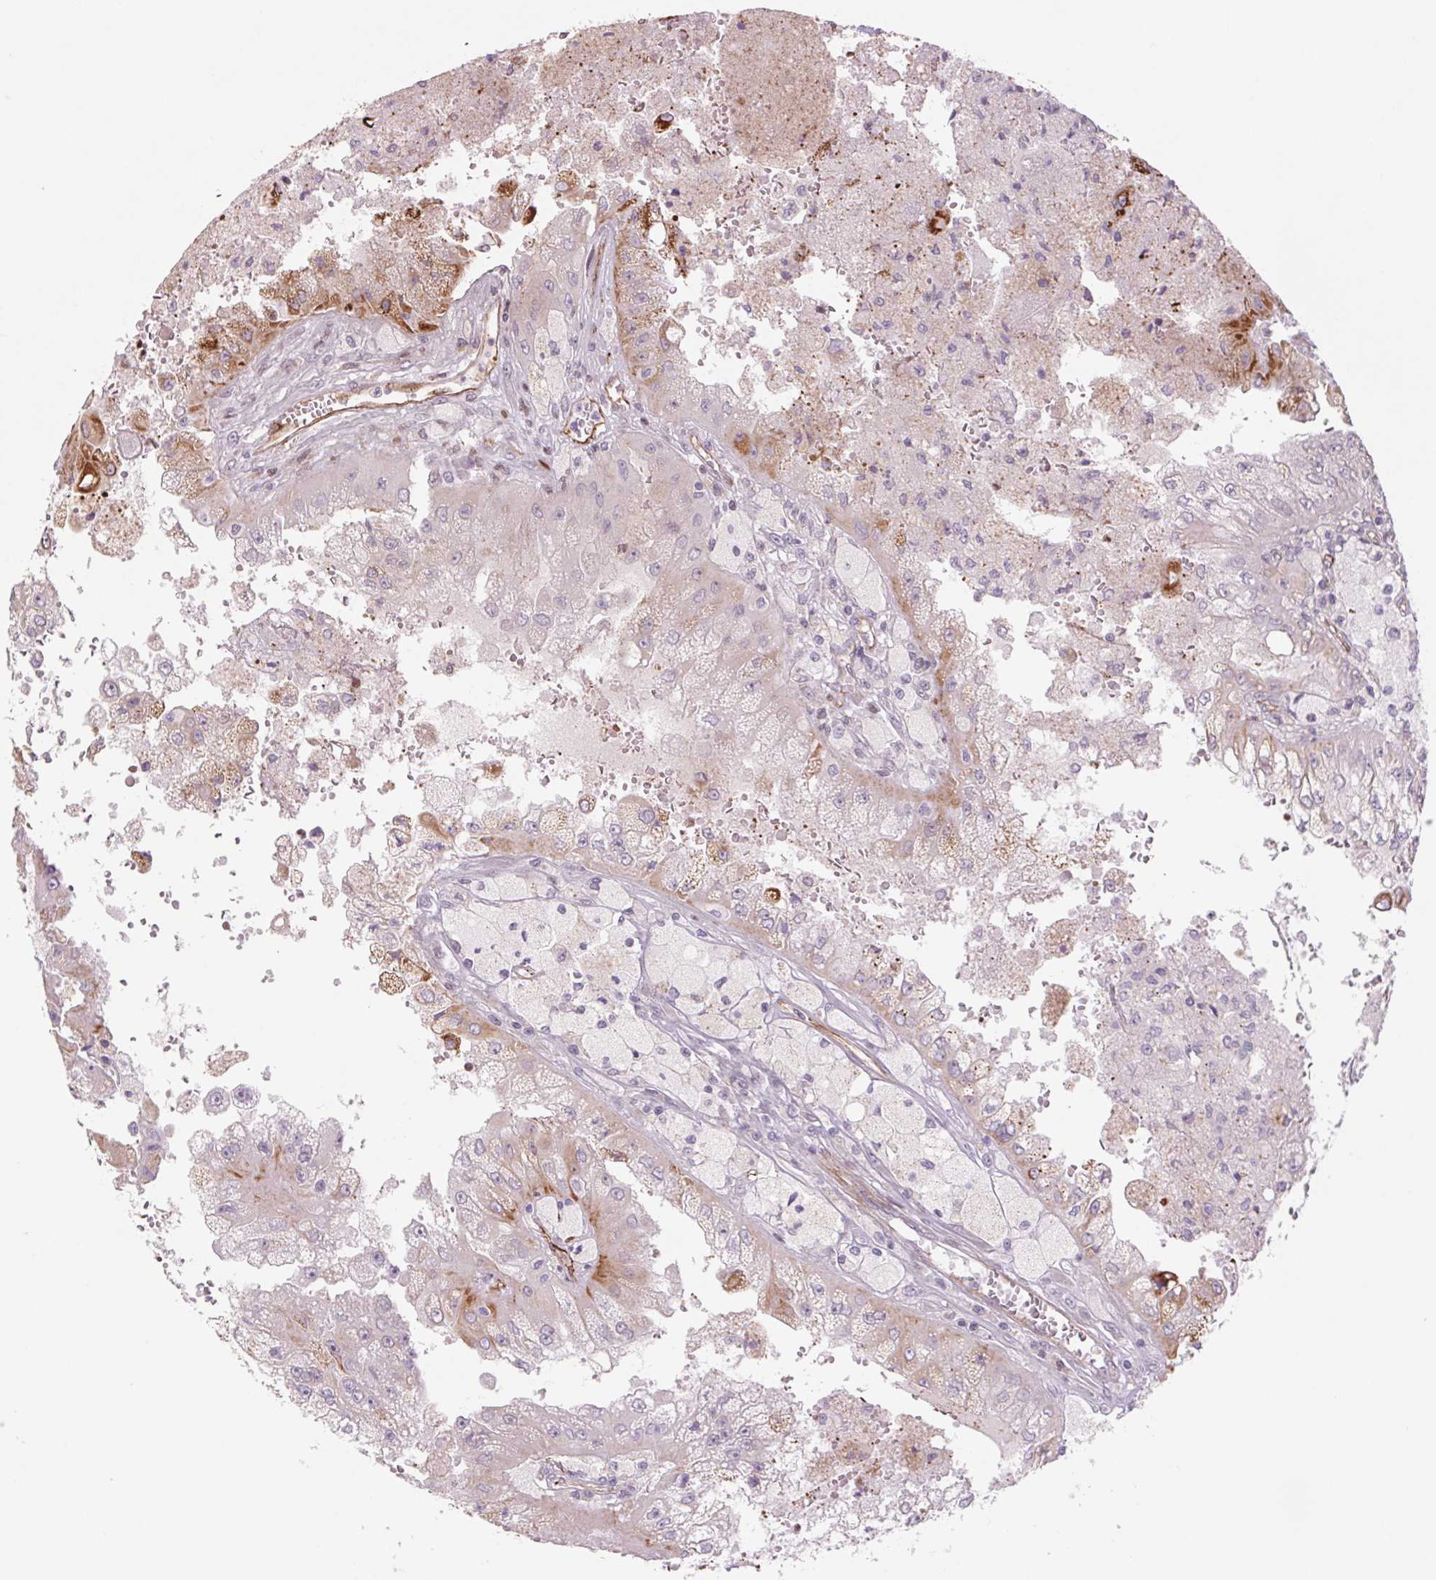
{"staining": {"intensity": "moderate", "quantity": "<25%", "location": "cytoplasmic/membranous"}, "tissue": "renal cancer", "cell_type": "Tumor cells", "image_type": "cancer", "snomed": [{"axis": "morphology", "description": "Adenocarcinoma, NOS"}, {"axis": "topography", "description": "Kidney"}], "caption": "The histopathology image demonstrates a brown stain indicating the presence of a protein in the cytoplasmic/membranous of tumor cells in adenocarcinoma (renal).", "gene": "MS4A13", "patient": {"sex": "male", "age": 58}}